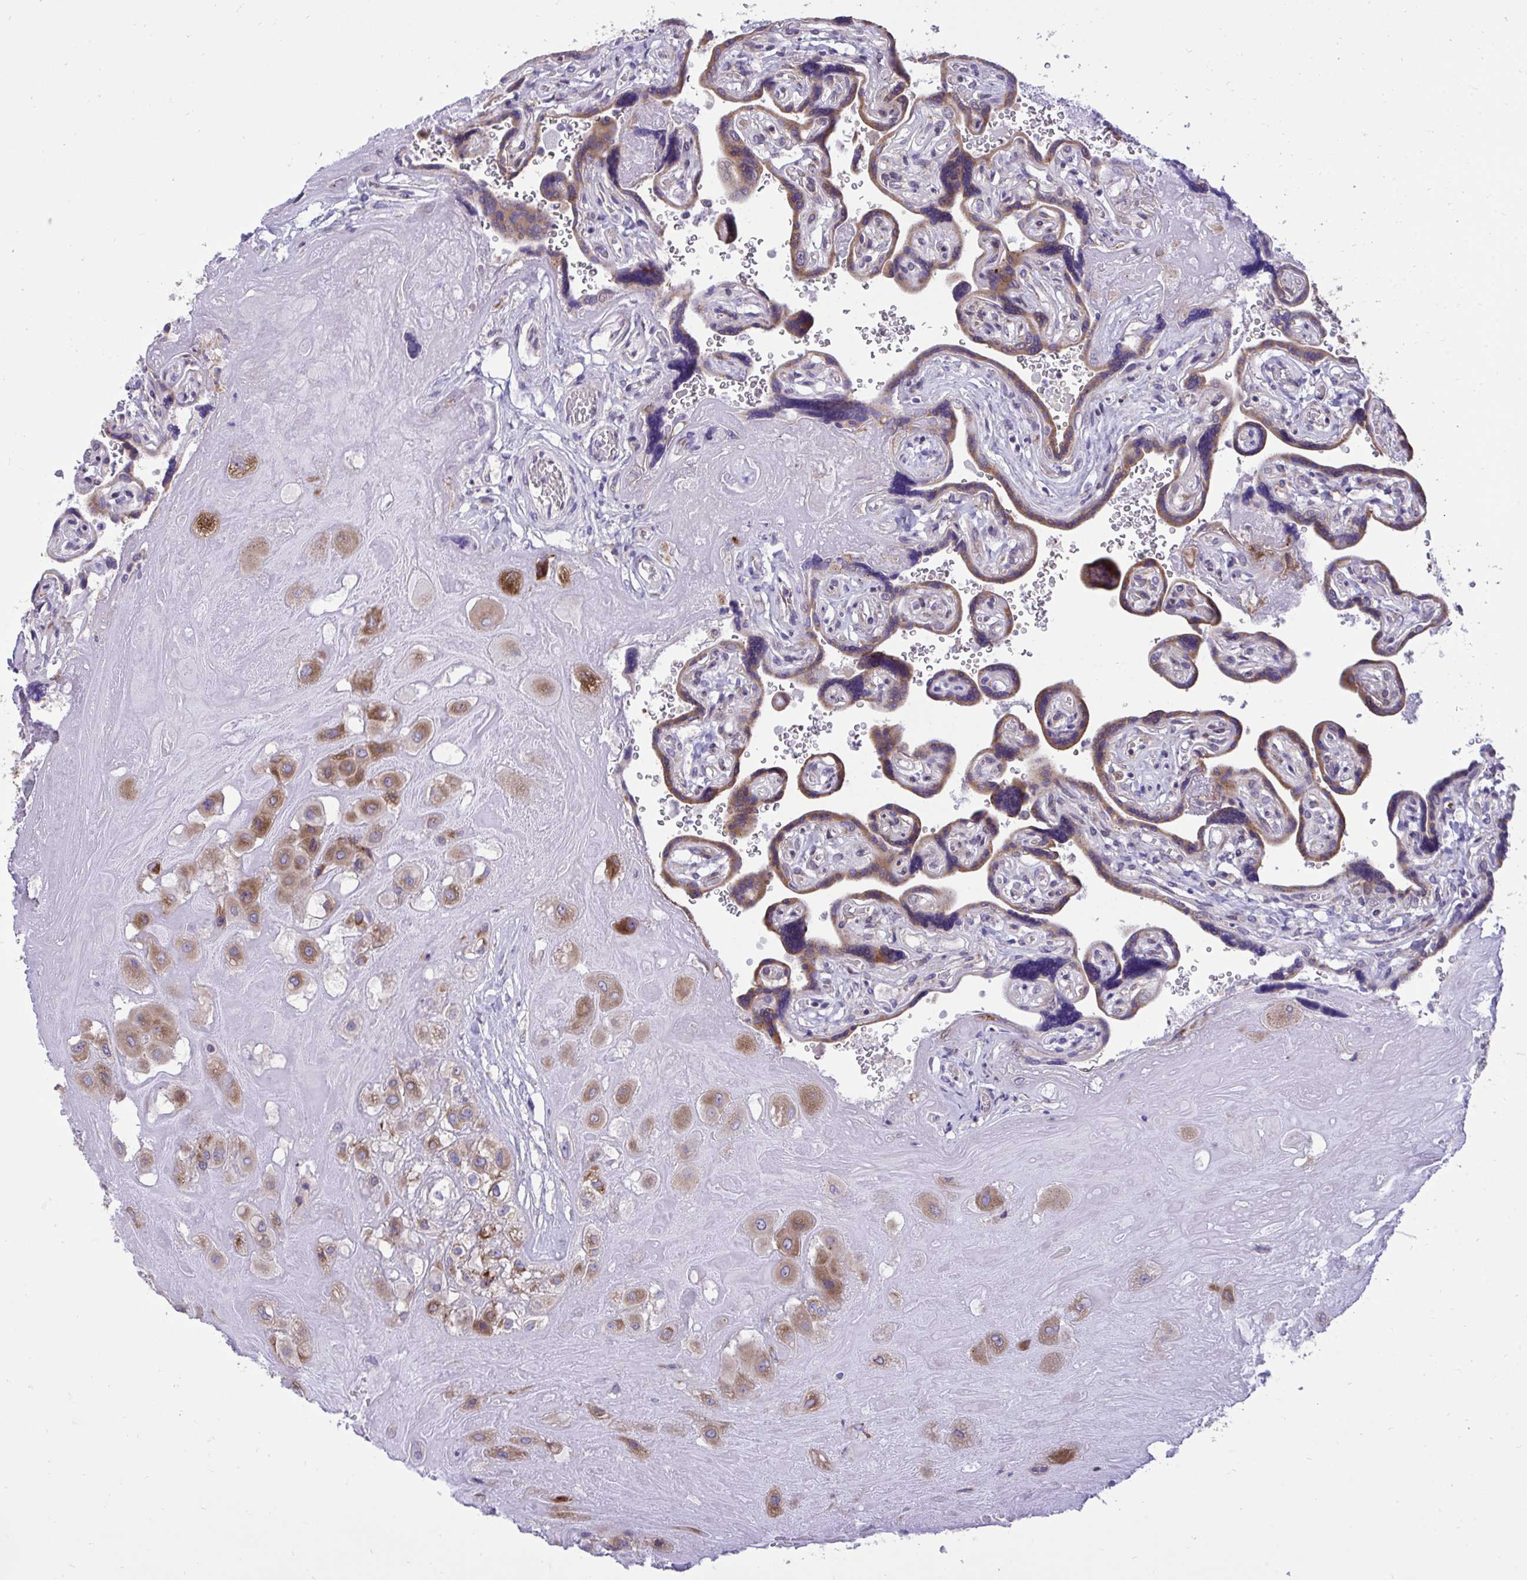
{"staining": {"intensity": "moderate", "quantity": ">75%", "location": "cytoplasmic/membranous"}, "tissue": "placenta", "cell_type": "Decidual cells", "image_type": "normal", "snomed": [{"axis": "morphology", "description": "Normal tissue, NOS"}, {"axis": "topography", "description": "Placenta"}], "caption": "Decidual cells reveal medium levels of moderate cytoplasmic/membranous positivity in about >75% of cells in normal human placenta. (Brightfield microscopy of DAB IHC at high magnification).", "gene": "RPS15", "patient": {"sex": "female", "age": 32}}